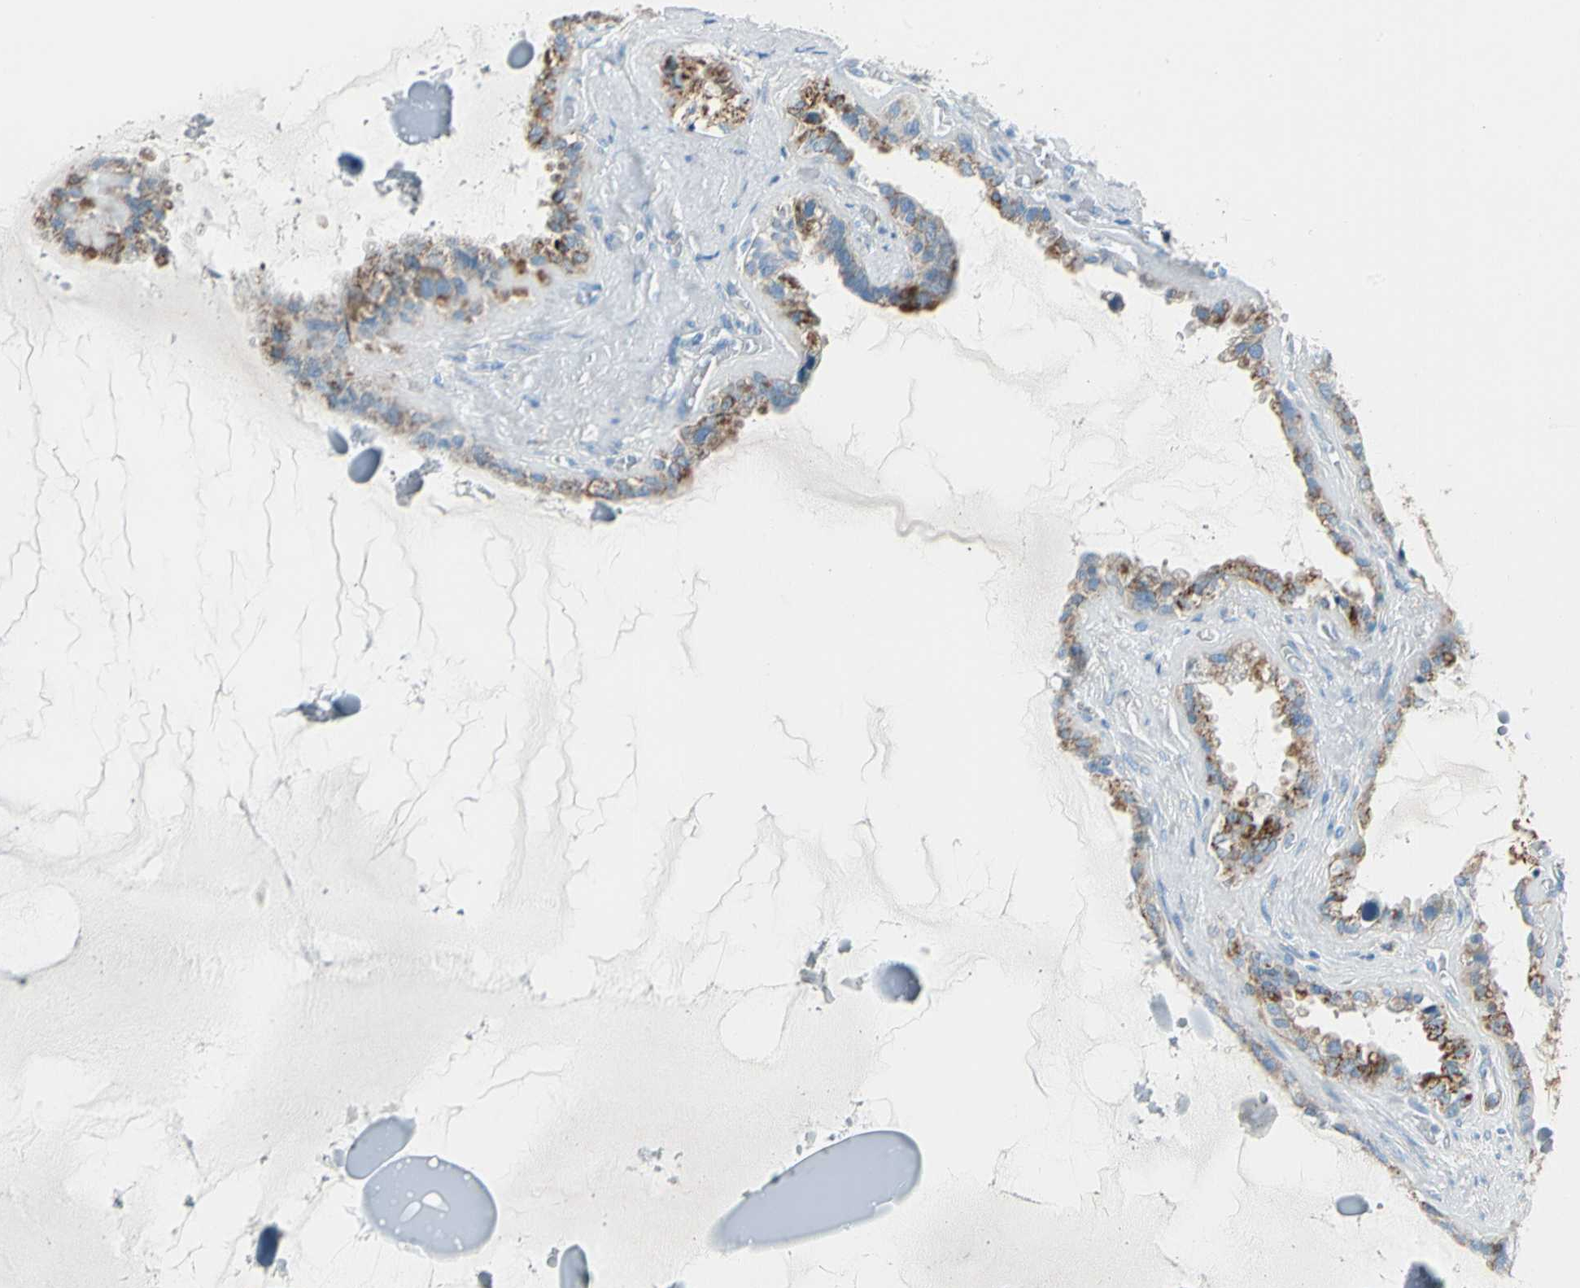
{"staining": {"intensity": "moderate", "quantity": ">75%", "location": "cytoplasmic/membranous"}, "tissue": "seminal vesicle", "cell_type": "Glandular cells", "image_type": "normal", "snomed": [{"axis": "morphology", "description": "Normal tissue, NOS"}, {"axis": "morphology", "description": "Inflammation, NOS"}, {"axis": "topography", "description": "Urinary bladder"}, {"axis": "topography", "description": "Prostate"}, {"axis": "topography", "description": "Seminal veicle"}], "caption": "Protein expression analysis of unremarkable seminal vesicle exhibits moderate cytoplasmic/membranous positivity in approximately >75% of glandular cells. Using DAB (3,3'-diaminobenzidine) (brown) and hematoxylin (blue) stains, captured at high magnification using brightfield microscopy.", "gene": "LY6G6F", "patient": {"sex": "male", "age": 82}}